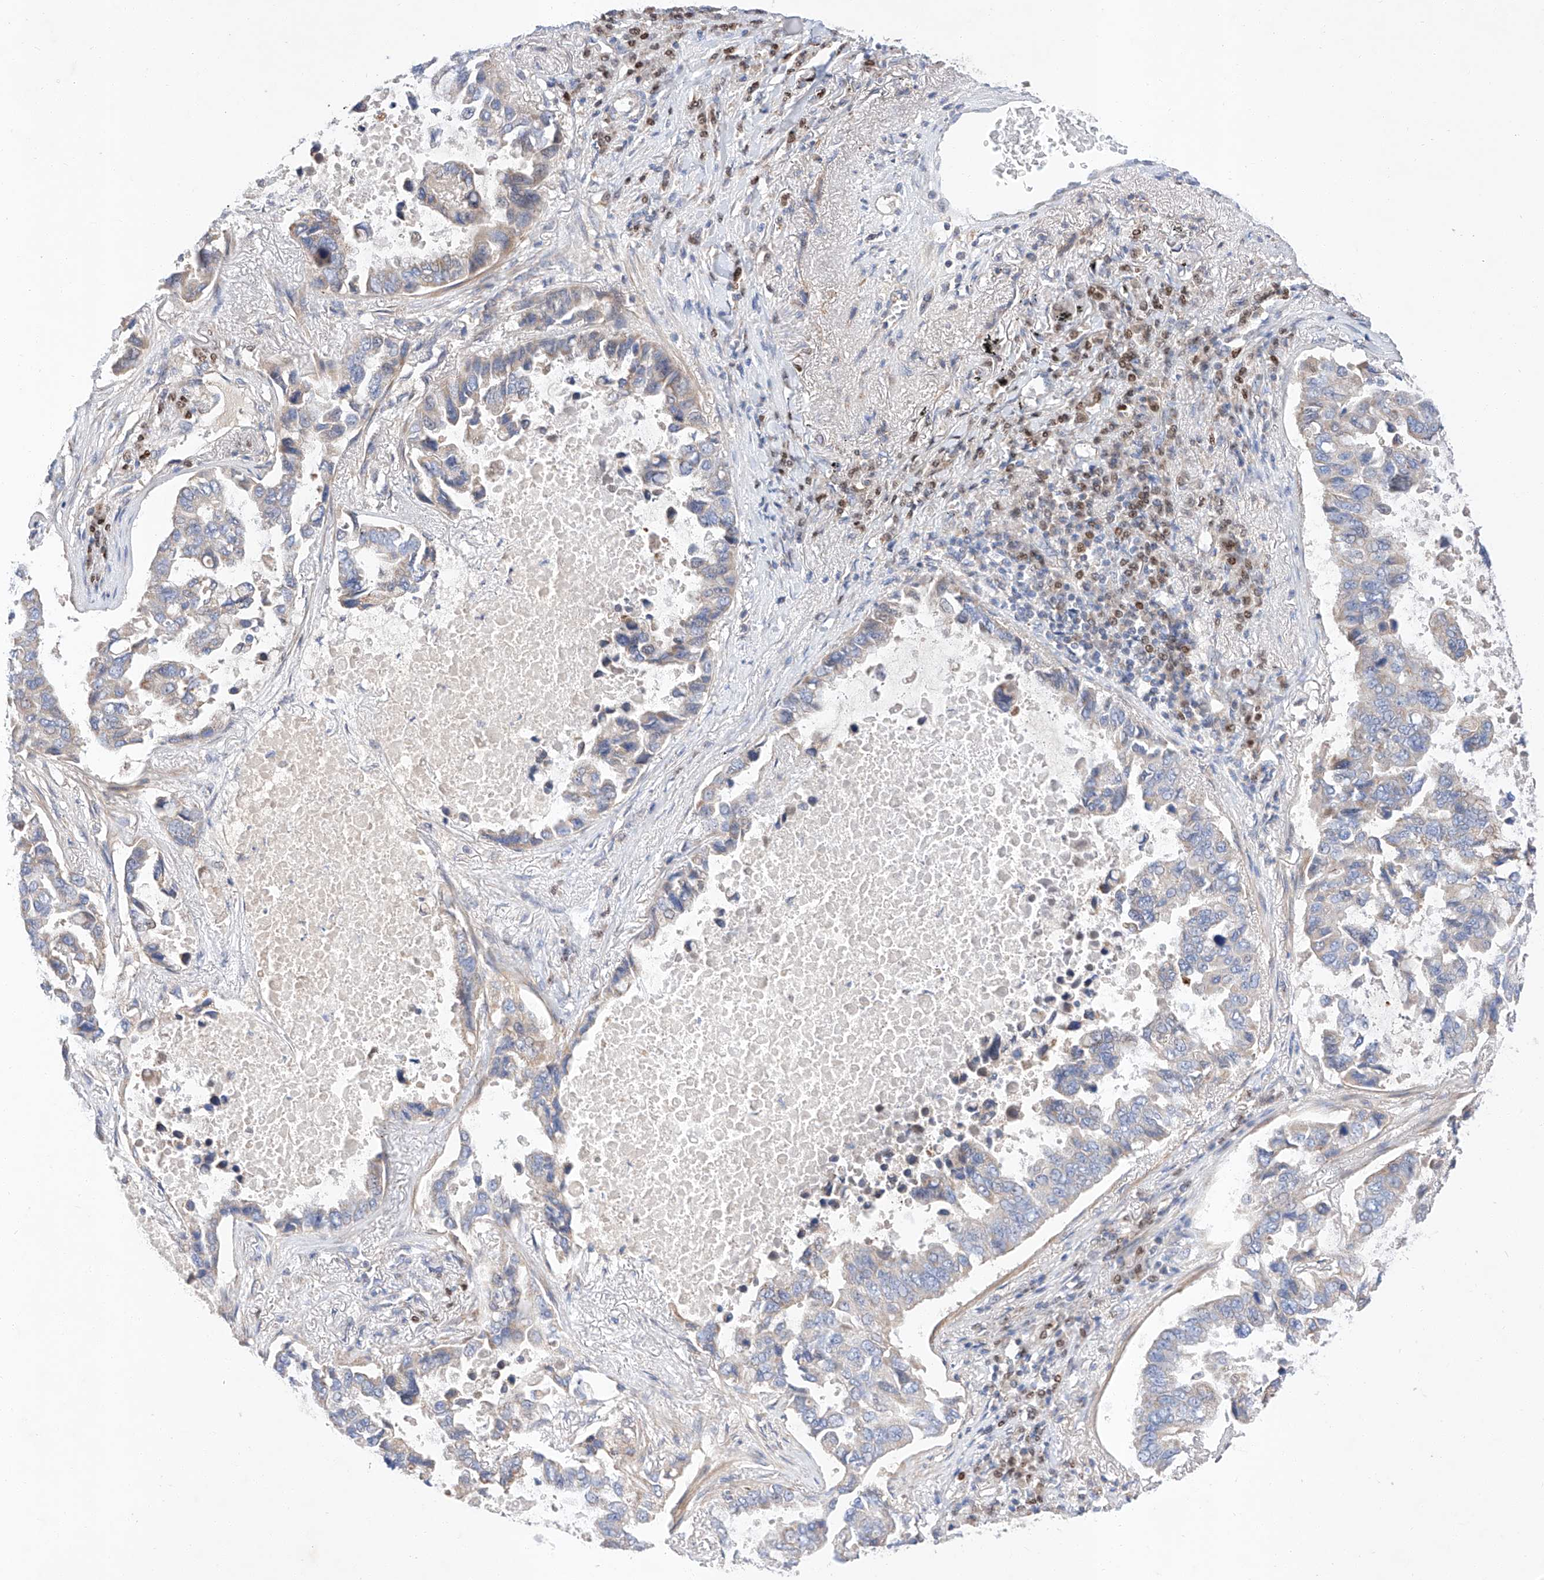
{"staining": {"intensity": "weak", "quantity": "25%-75%", "location": "cytoplasmic/membranous"}, "tissue": "lung cancer", "cell_type": "Tumor cells", "image_type": "cancer", "snomed": [{"axis": "morphology", "description": "Adenocarcinoma, NOS"}, {"axis": "topography", "description": "Lung"}], "caption": "Lung adenocarcinoma was stained to show a protein in brown. There is low levels of weak cytoplasmic/membranous positivity in about 25%-75% of tumor cells. (DAB IHC with brightfield microscopy, high magnification).", "gene": "C6orf118", "patient": {"sex": "male", "age": 64}}